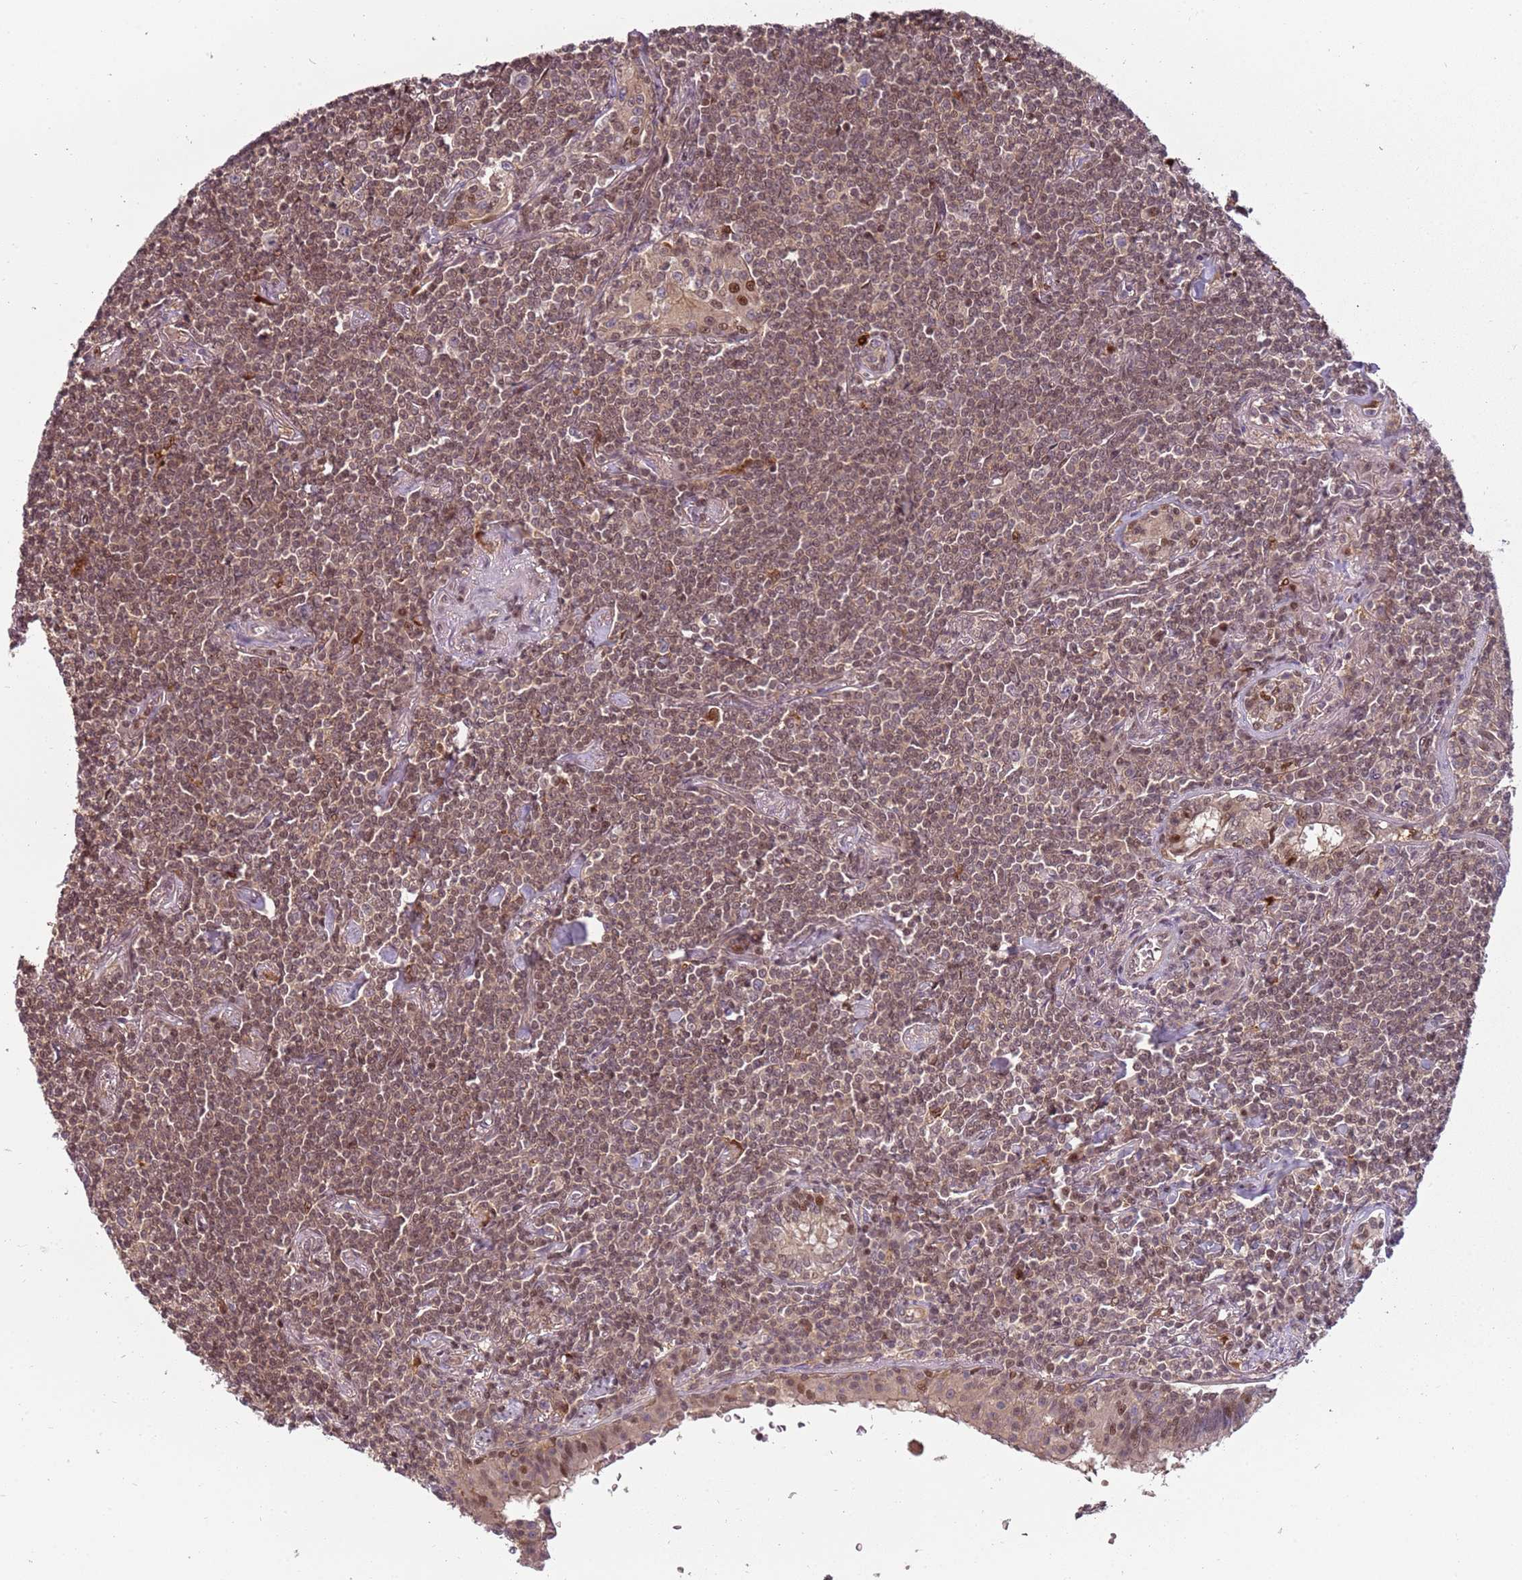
{"staining": {"intensity": "moderate", "quantity": ">75%", "location": "nuclear"}, "tissue": "lymphoma", "cell_type": "Tumor cells", "image_type": "cancer", "snomed": [{"axis": "morphology", "description": "Malignant lymphoma, non-Hodgkin's type, Low grade"}, {"axis": "topography", "description": "Lung"}], "caption": "Protein expression analysis of lymphoma exhibits moderate nuclear staining in about >75% of tumor cells.", "gene": "GSTO2", "patient": {"sex": "female", "age": 71}}